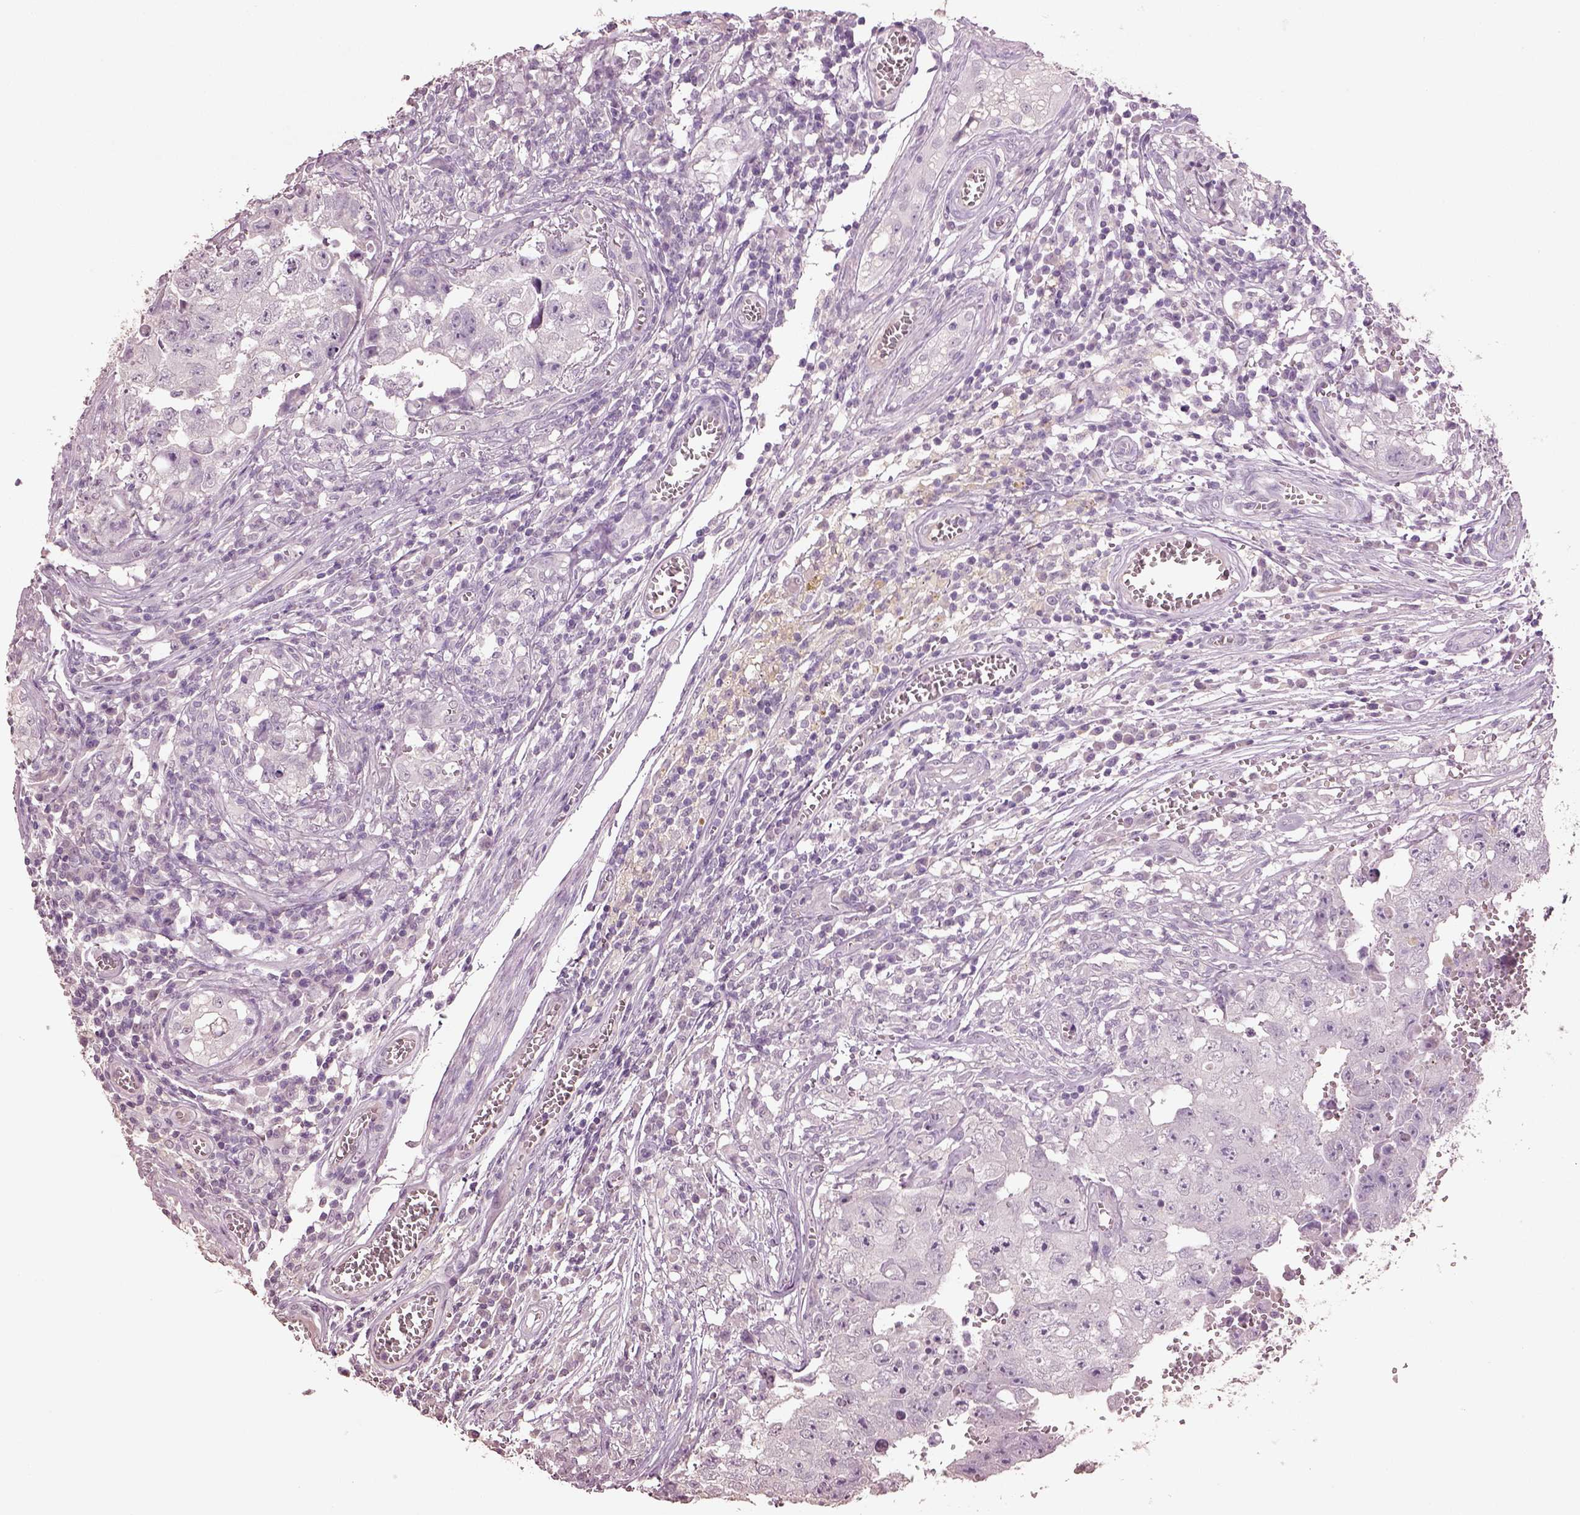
{"staining": {"intensity": "negative", "quantity": "none", "location": "none"}, "tissue": "testis cancer", "cell_type": "Tumor cells", "image_type": "cancer", "snomed": [{"axis": "morphology", "description": "Carcinoma, Embryonal, NOS"}, {"axis": "topography", "description": "Testis"}], "caption": "High power microscopy photomicrograph of an IHC image of embryonal carcinoma (testis), revealing no significant expression in tumor cells.", "gene": "KCNIP3", "patient": {"sex": "male", "age": 36}}